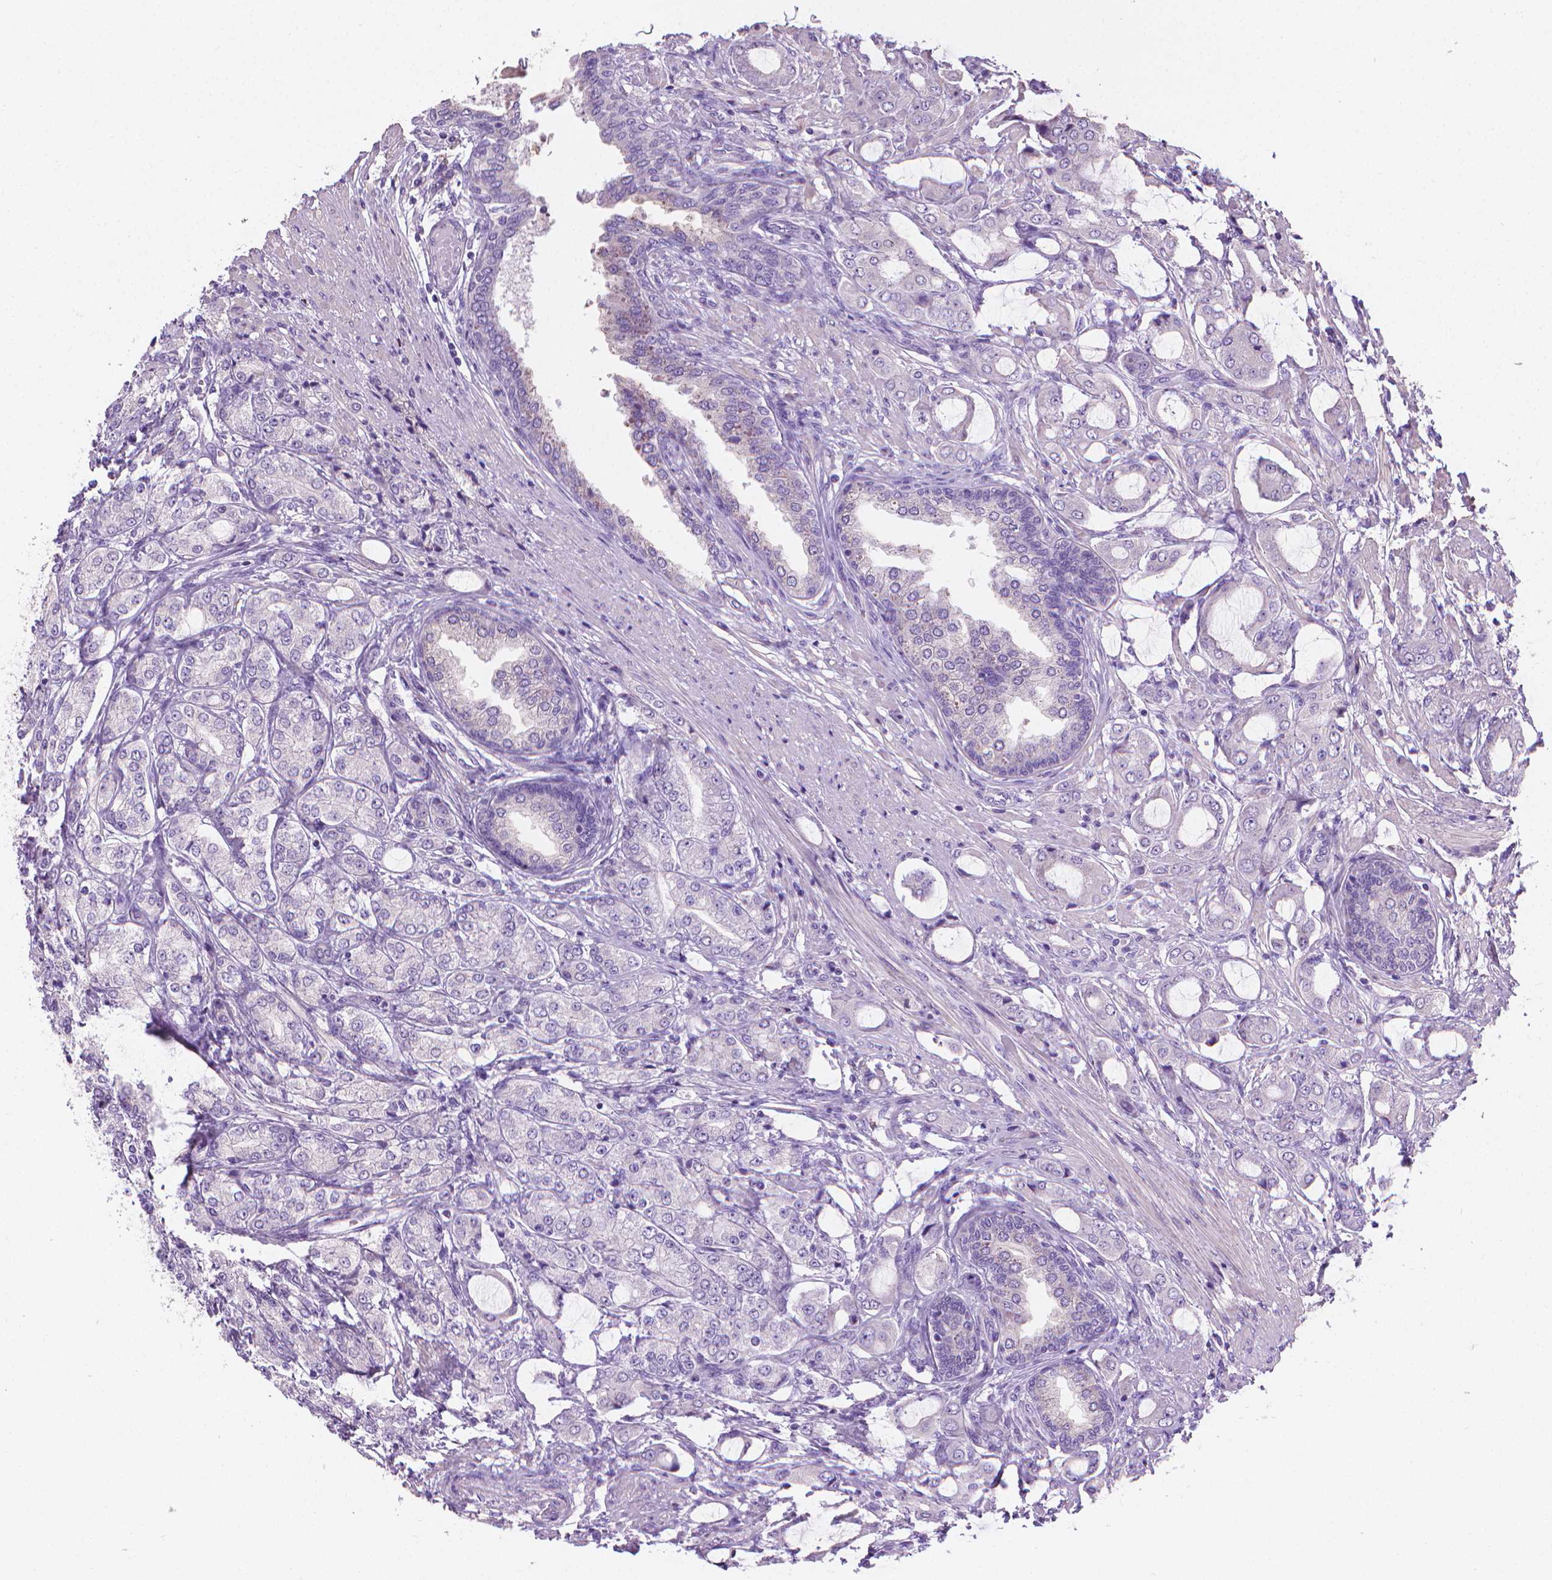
{"staining": {"intensity": "negative", "quantity": "none", "location": "none"}, "tissue": "prostate cancer", "cell_type": "Tumor cells", "image_type": "cancer", "snomed": [{"axis": "morphology", "description": "Adenocarcinoma, NOS"}, {"axis": "topography", "description": "Prostate"}], "caption": "Human prostate cancer stained for a protein using IHC shows no staining in tumor cells.", "gene": "GSDMA", "patient": {"sex": "male", "age": 63}}